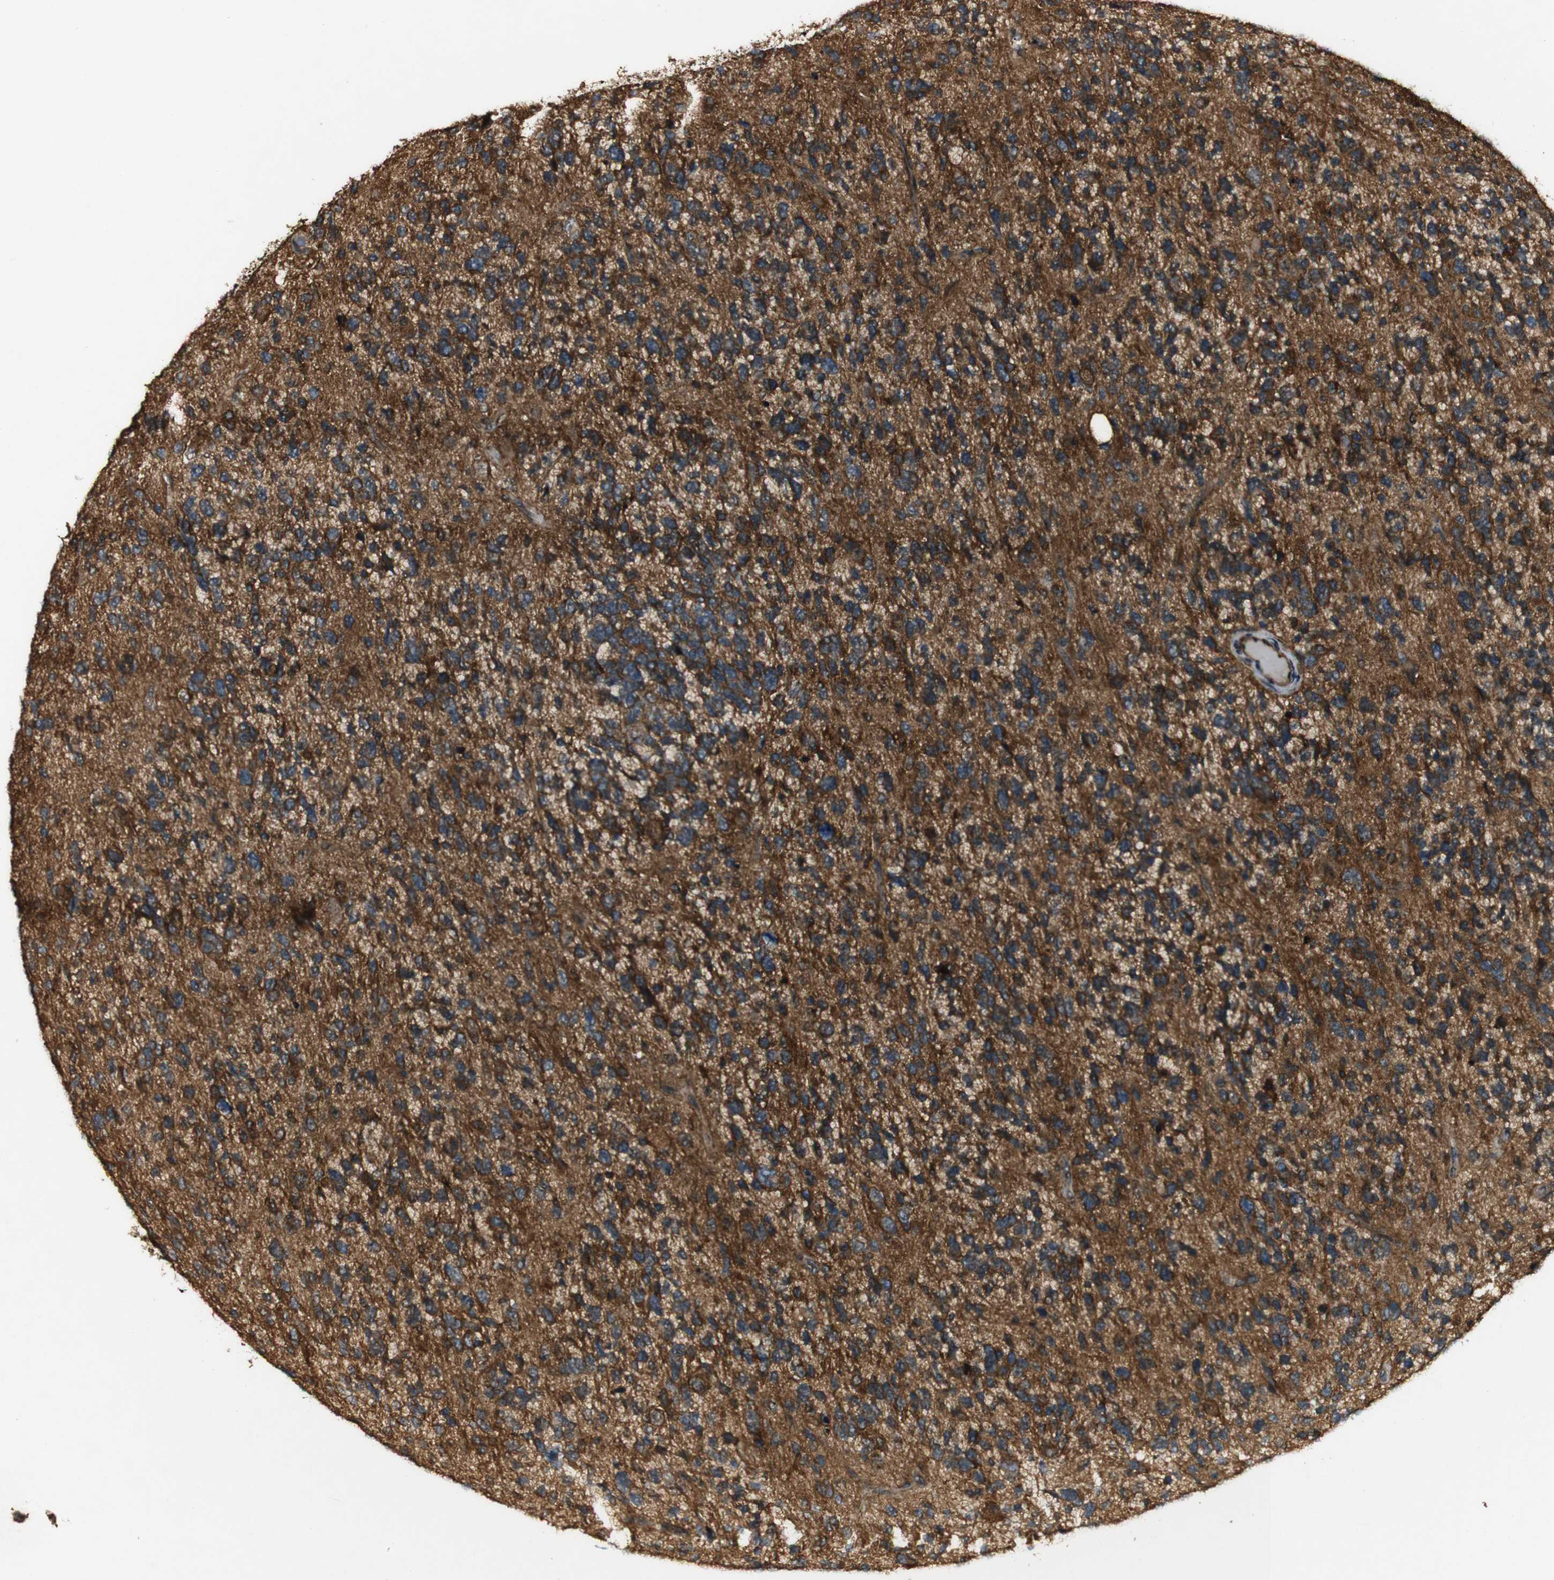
{"staining": {"intensity": "strong", "quantity": ">75%", "location": "cytoplasmic/membranous"}, "tissue": "glioma", "cell_type": "Tumor cells", "image_type": "cancer", "snomed": [{"axis": "morphology", "description": "Glioma, malignant, High grade"}, {"axis": "topography", "description": "Brain"}], "caption": "Human glioma stained for a protein (brown) reveals strong cytoplasmic/membranous positive staining in approximately >75% of tumor cells.", "gene": "BTN3A3", "patient": {"sex": "female", "age": 58}}